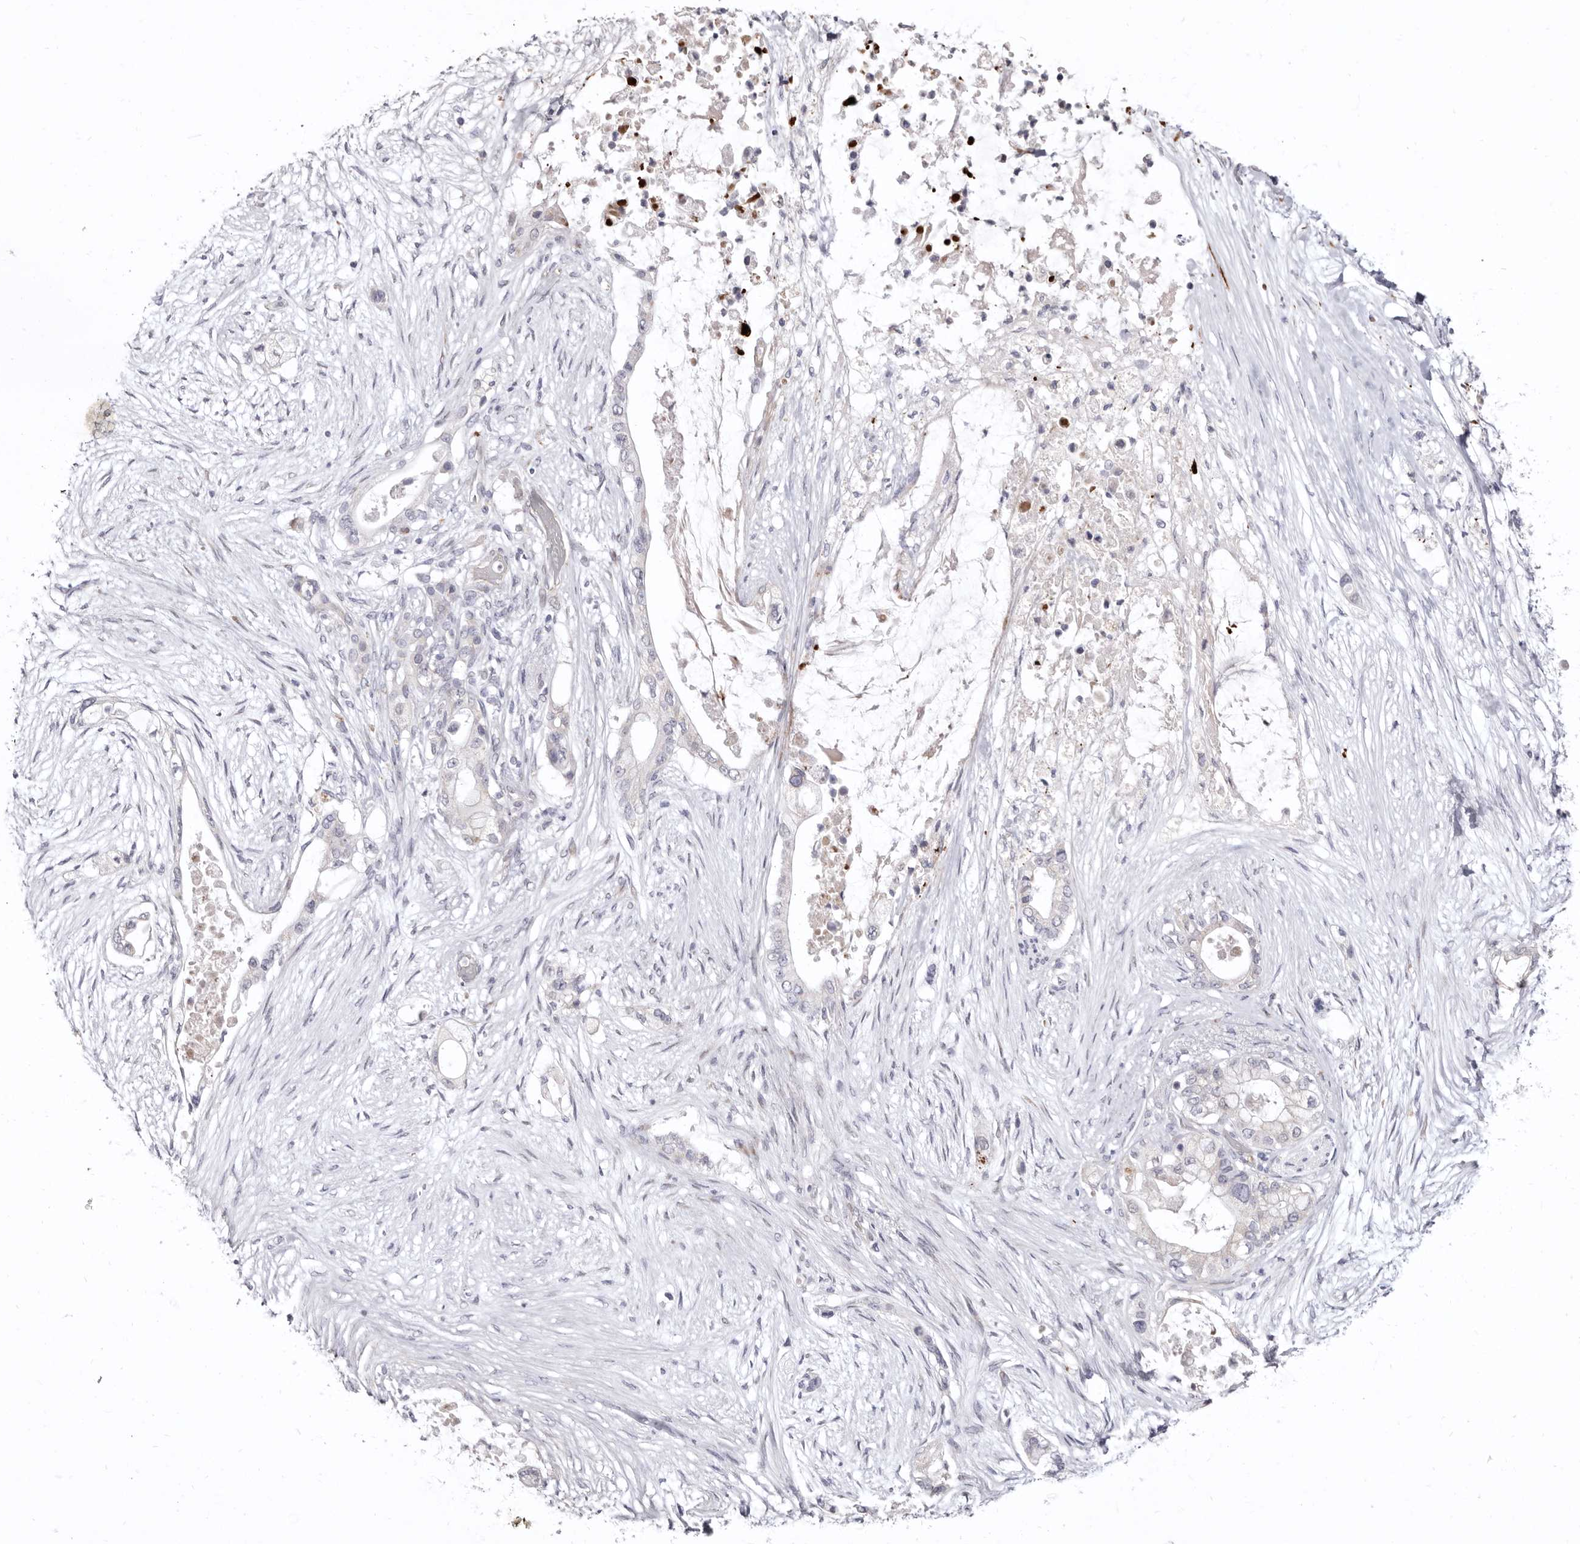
{"staining": {"intensity": "negative", "quantity": "none", "location": "none"}, "tissue": "pancreatic cancer", "cell_type": "Tumor cells", "image_type": "cancer", "snomed": [{"axis": "morphology", "description": "Adenocarcinoma, NOS"}, {"axis": "topography", "description": "Pancreas"}], "caption": "Tumor cells are negative for protein expression in human pancreatic cancer. (DAB (3,3'-diaminobenzidine) immunohistochemistry with hematoxylin counter stain).", "gene": "AIDA", "patient": {"sex": "male", "age": 53}}